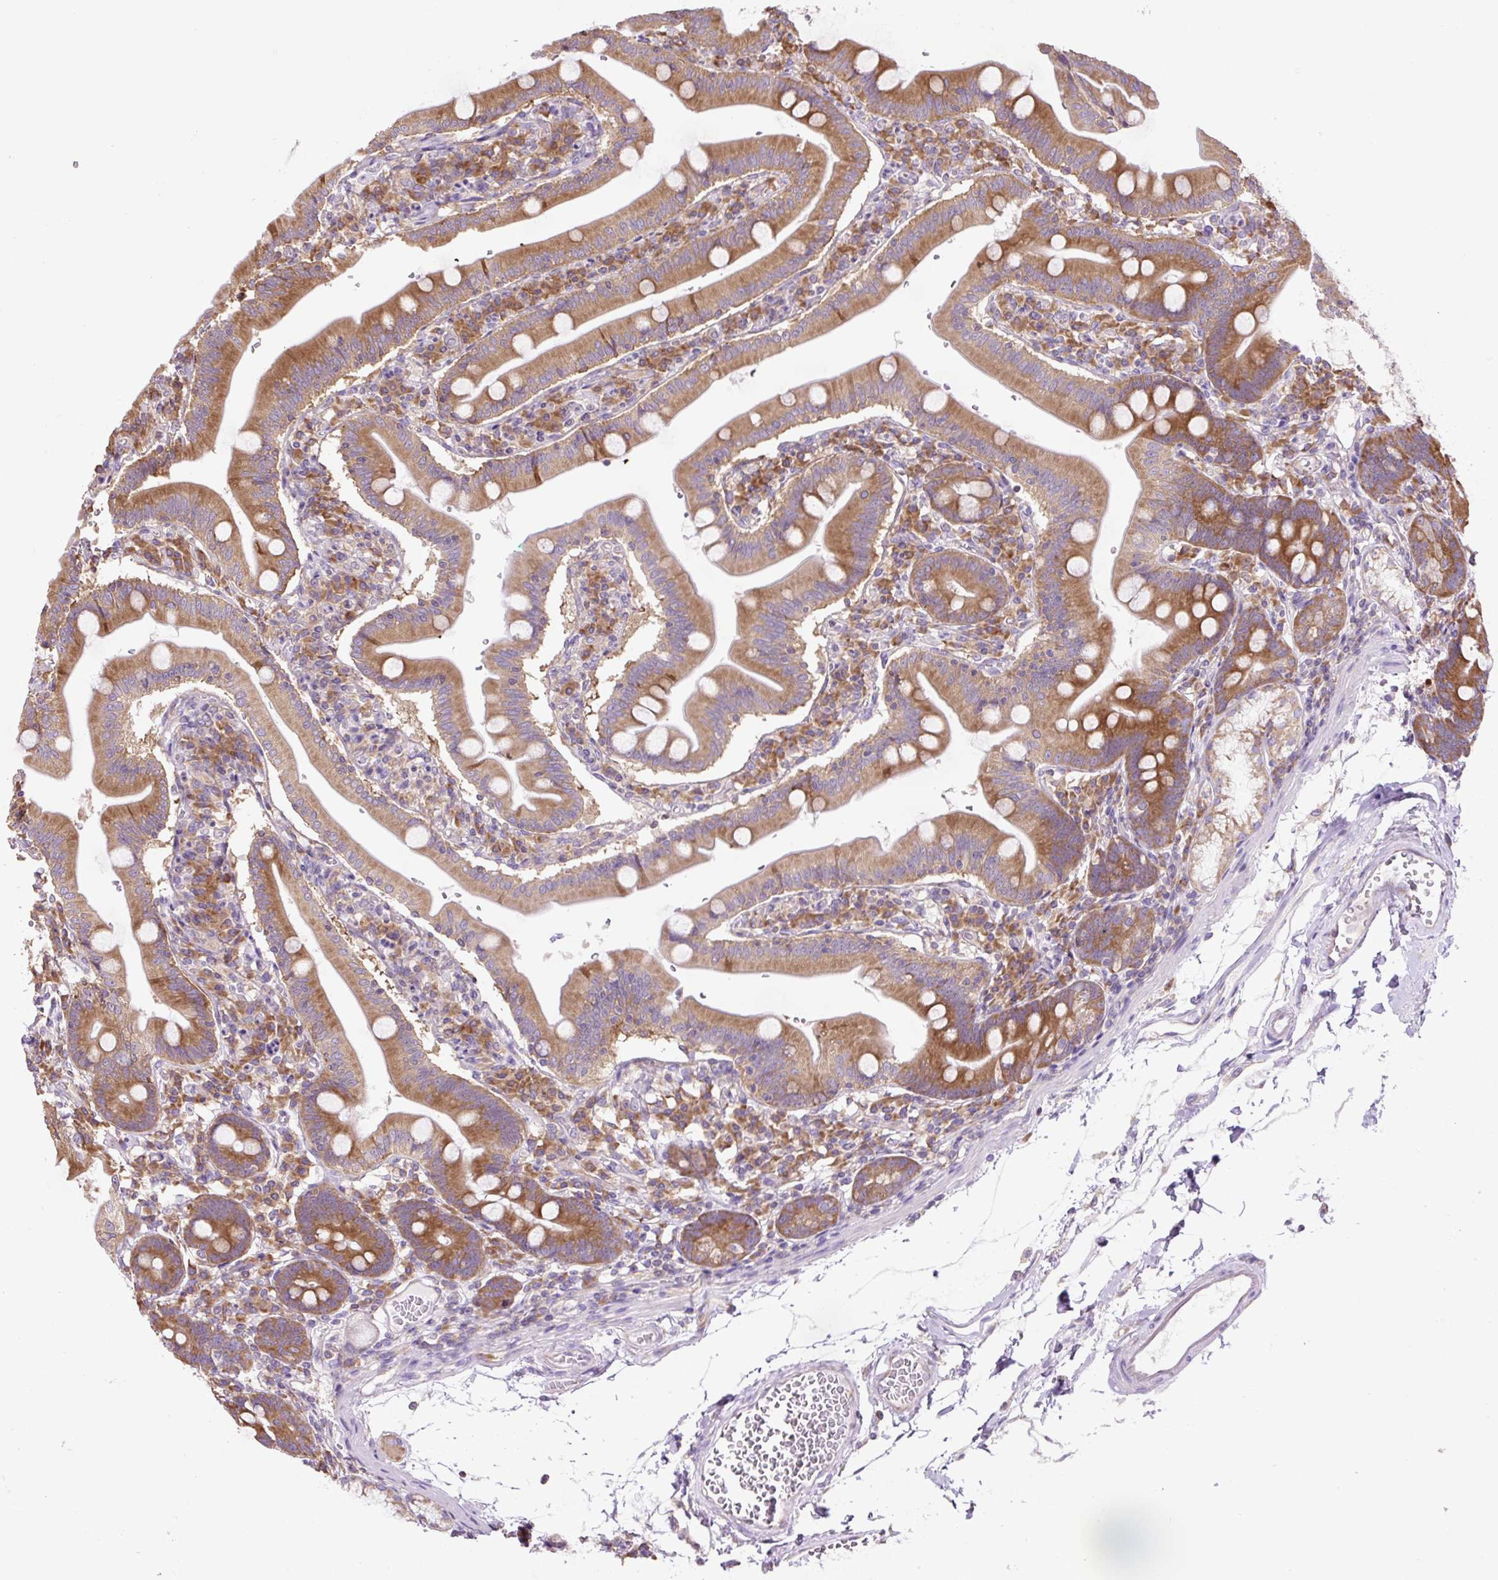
{"staining": {"intensity": "moderate", "quantity": ">75%", "location": "cytoplasmic/membranous"}, "tissue": "duodenum", "cell_type": "Glandular cells", "image_type": "normal", "snomed": [{"axis": "morphology", "description": "Normal tissue, NOS"}, {"axis": "topography", "description": "Duodenum"}], "caption": "A brown stain highlights moderate cytoplasmic/membranous staining of a protein in glandular cells of unremarkable human duodenum. (Brightfield microscopy of DAB IHC at high magnification).", "gene": "RPS23", "patient": {"sex": "female", "age": 67}}